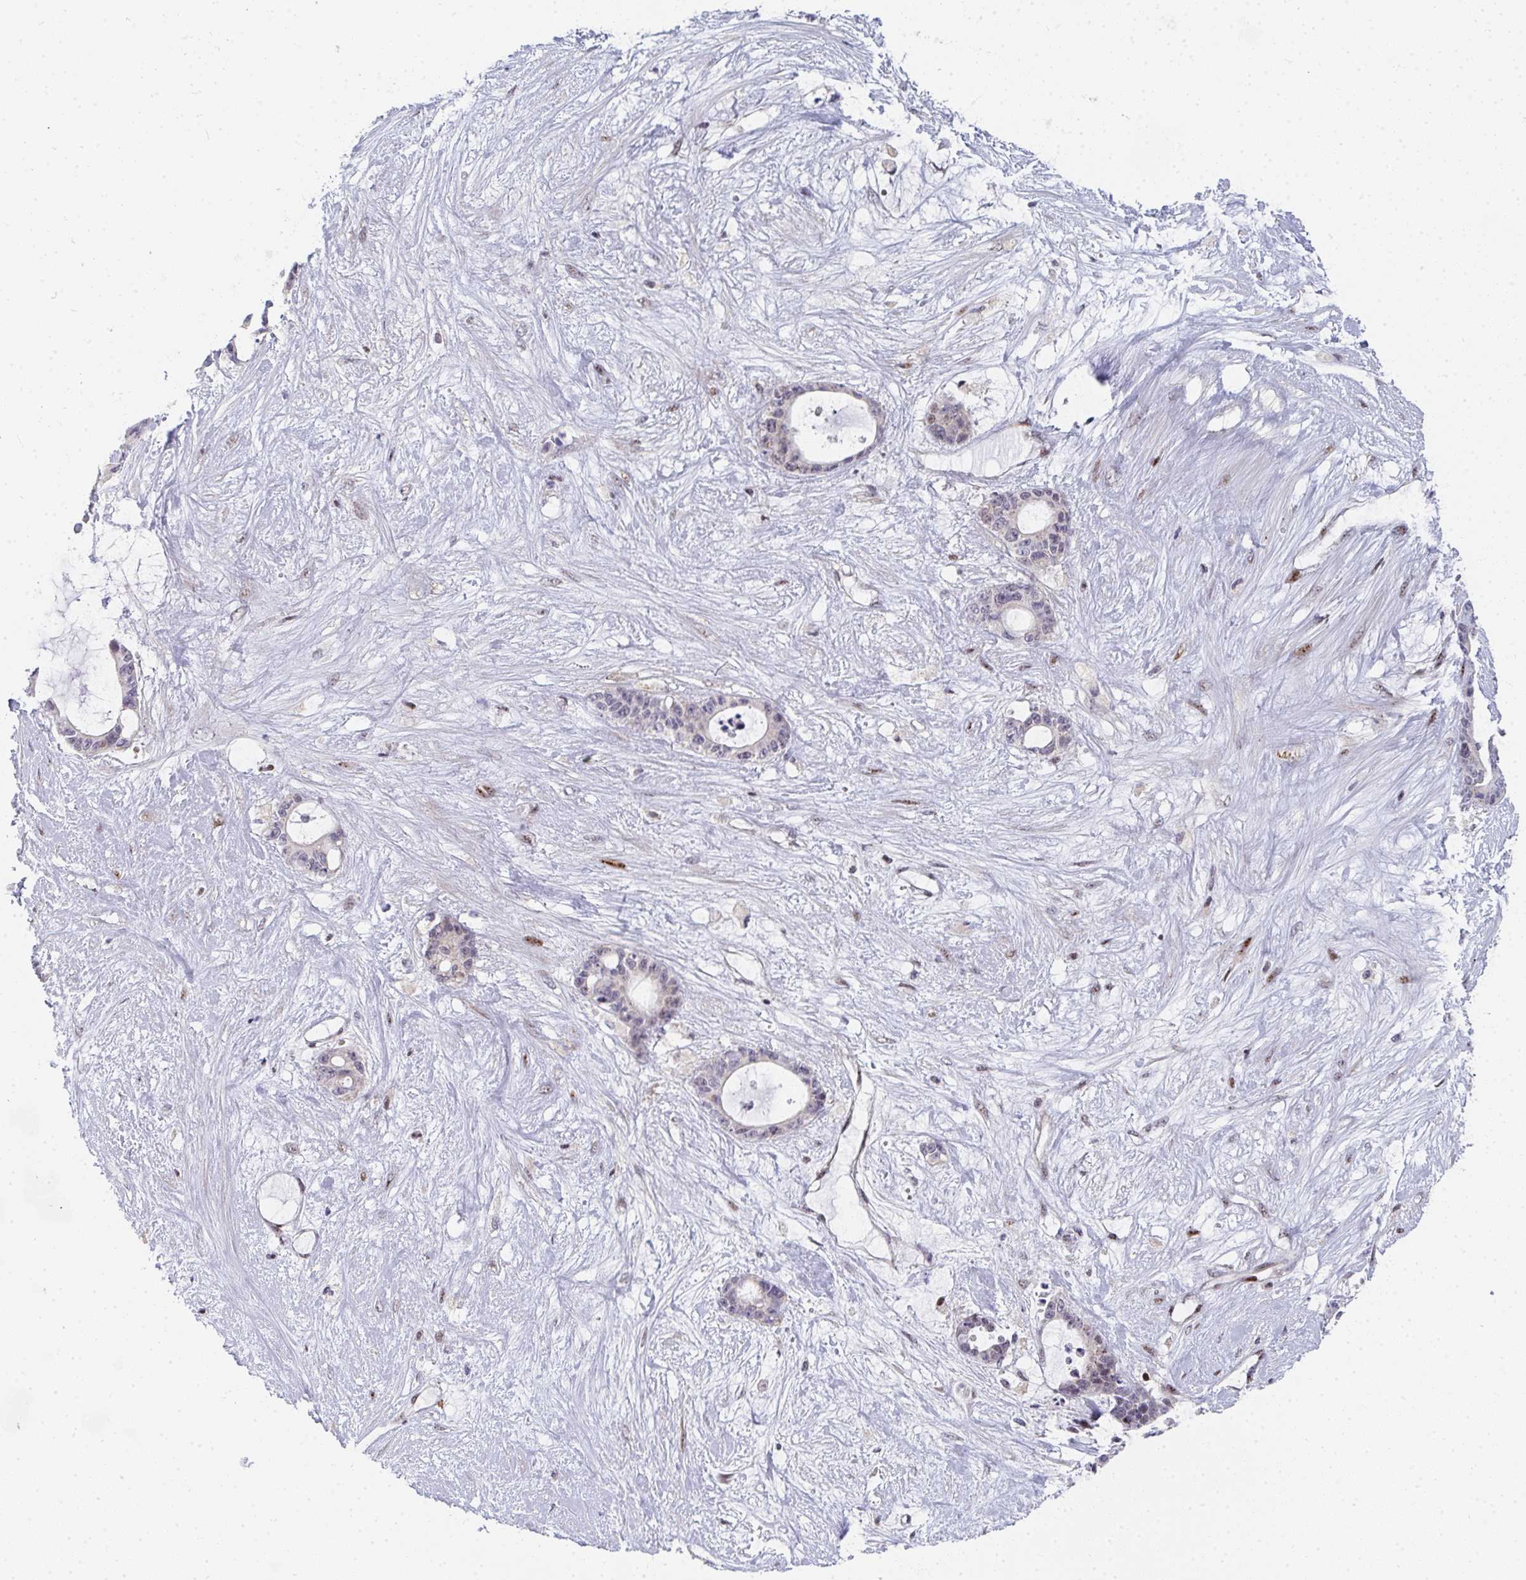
{"staining": {"intensity": "negative", "quantity": "none", "location": "none"}, "tissue": "liver cancer", "cell_type": "Tumor cells", "image_type": "cancer", "snomed": [{"axis": "morphology", "description": "Normal tissue, NOS"}, {"axis": "morphology", "description": "Cholangiocarcinoma"}, {"axis": "topography", "description": "Liver"}, {"axis": "topography", "description": "Peripheral nerve tissue"}], "caption": "The image reveals no significant expression in tumor cells of liver cancer (cholangiocarcinoma).", "gene": "ZIC3", "patient": {"sex": "female", "age": 73}}